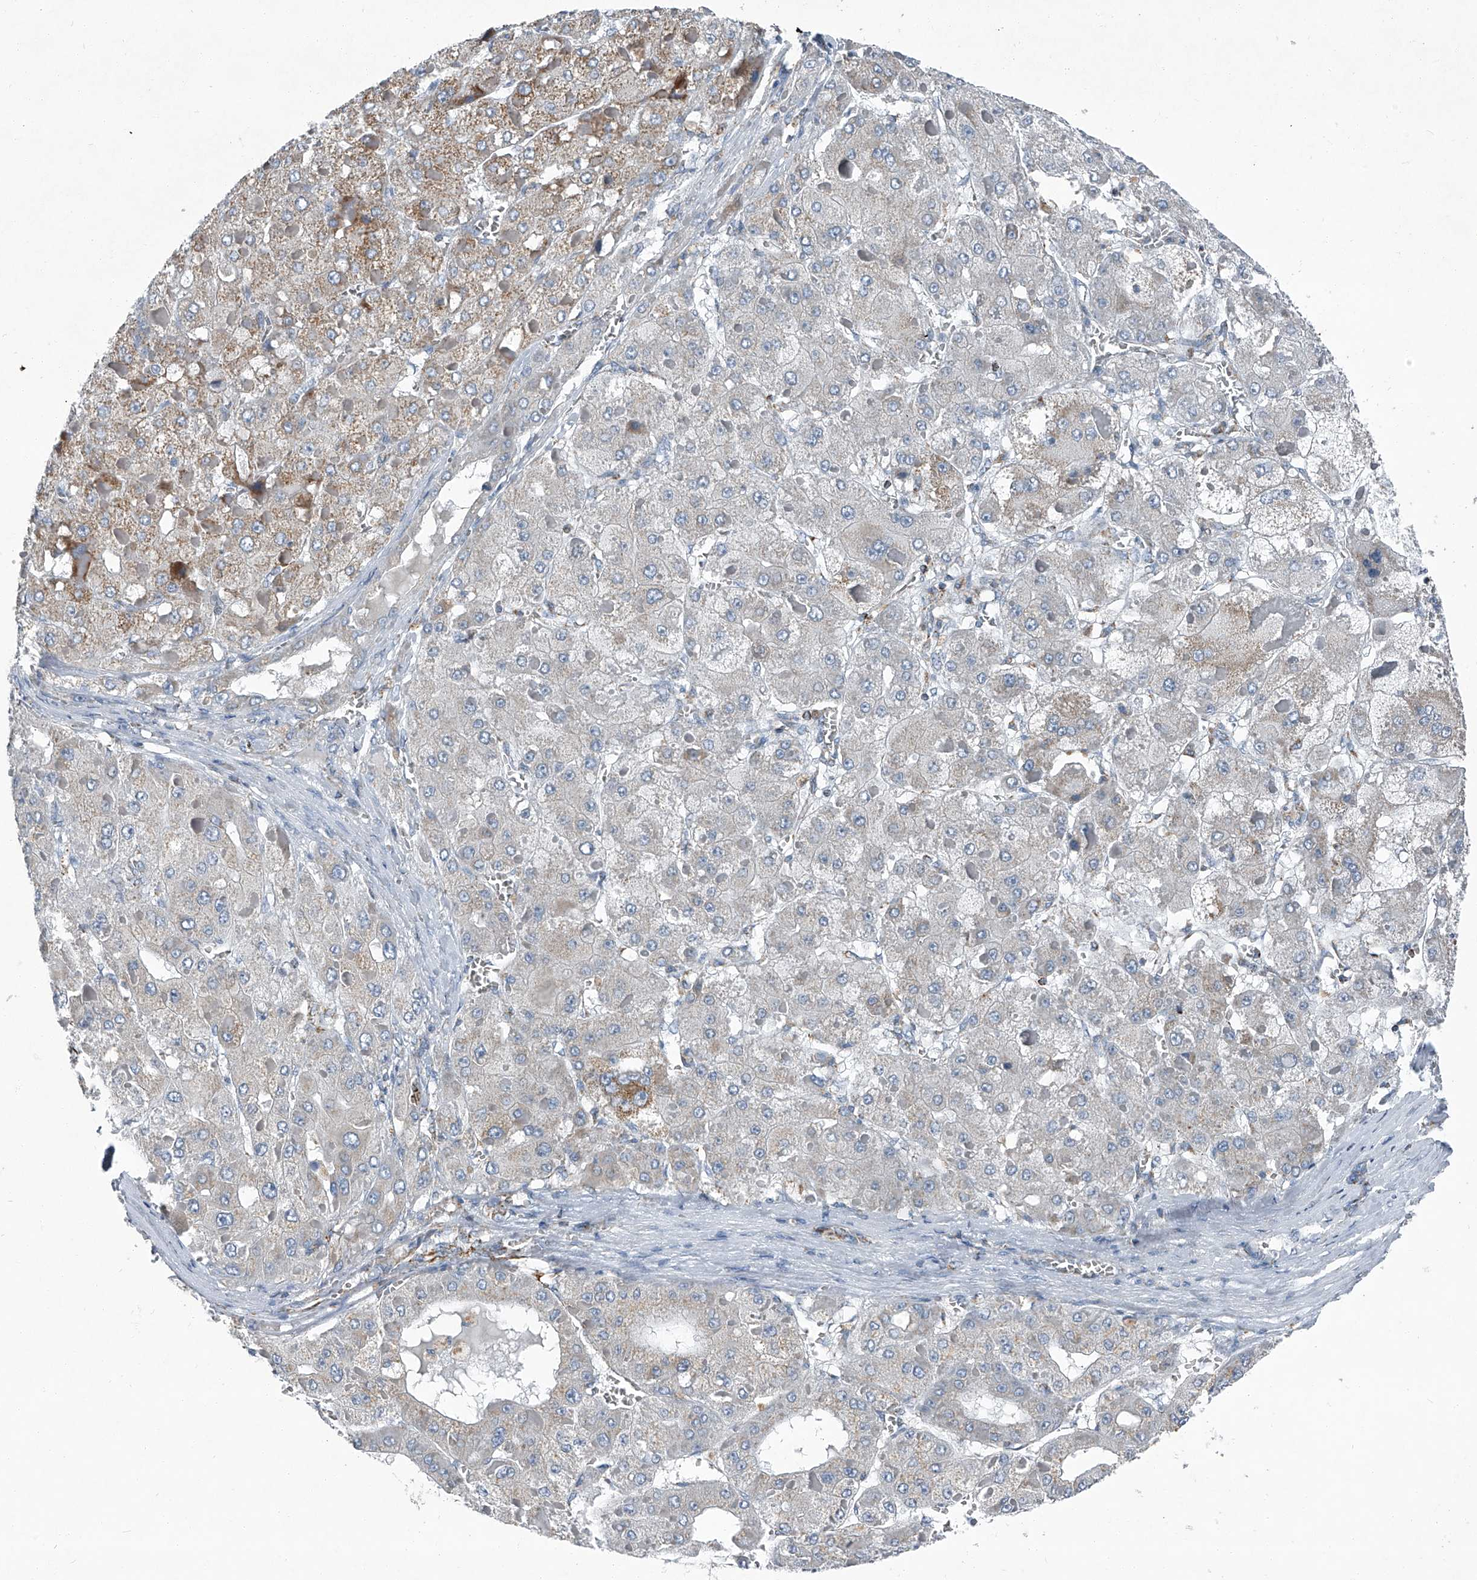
{"staining": {"intensity": "weak", "quantity": "<25%", "location": "cytoplasmic/membranous"}, "tissue": "liver cancer", "cell_type": "Tumor cells", "image_type": "cancer", "snomed": [{"axis": "morphology", "description": "Carcinoma, Hepatocellular, NOS"}, {"axis": "topography", "description": "Liver"}], "caption": "The immunohistochemistry micrograph has no significant expression in tumor cells of liver cancer tissue.", "gene": "CHRNA7", "patient": {"sex": "female", "age": 73}}